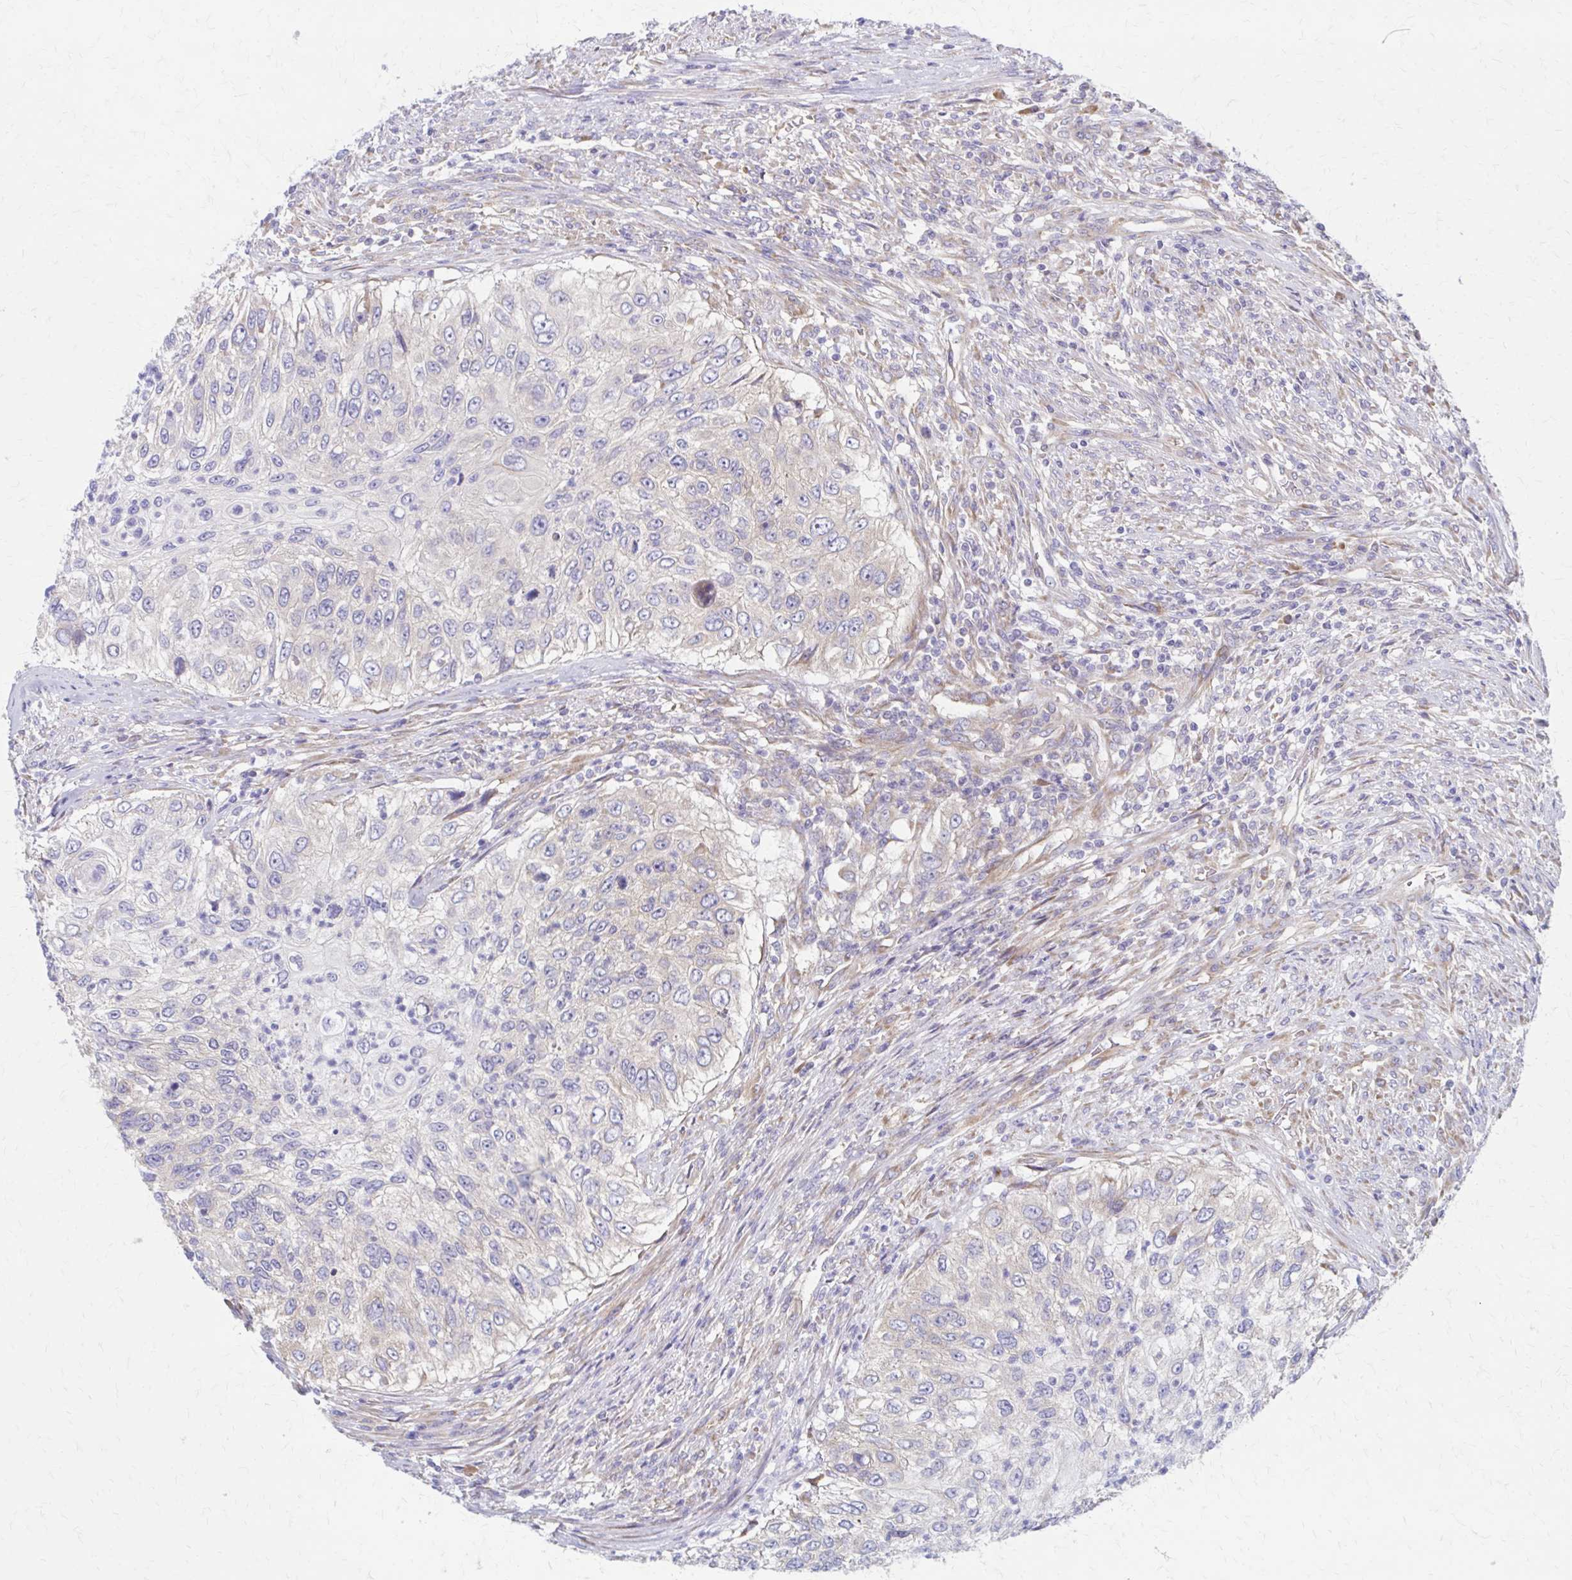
{"staining": {"intensity": "weak", "quantity": "<25%", "location": "cytoplasmic/membranous"}, "tissue": "urothelial cancer", "cell_type": "Tumor cells", "image_type": "cancer", "snomed": [{"axis": "morphology", "description": "Urothelial carcinoma, High grade"}, {"axis": "topography", "description": "Urinary bladder"}], "caption": "Immunohistochemistry (IHC) histopathology image of urothelial cancer stained for a protein (brown), which reveals no positivity in tumor cells.", "gene": "RPL27A", "patient": {"sex": "female", "age": 60}}